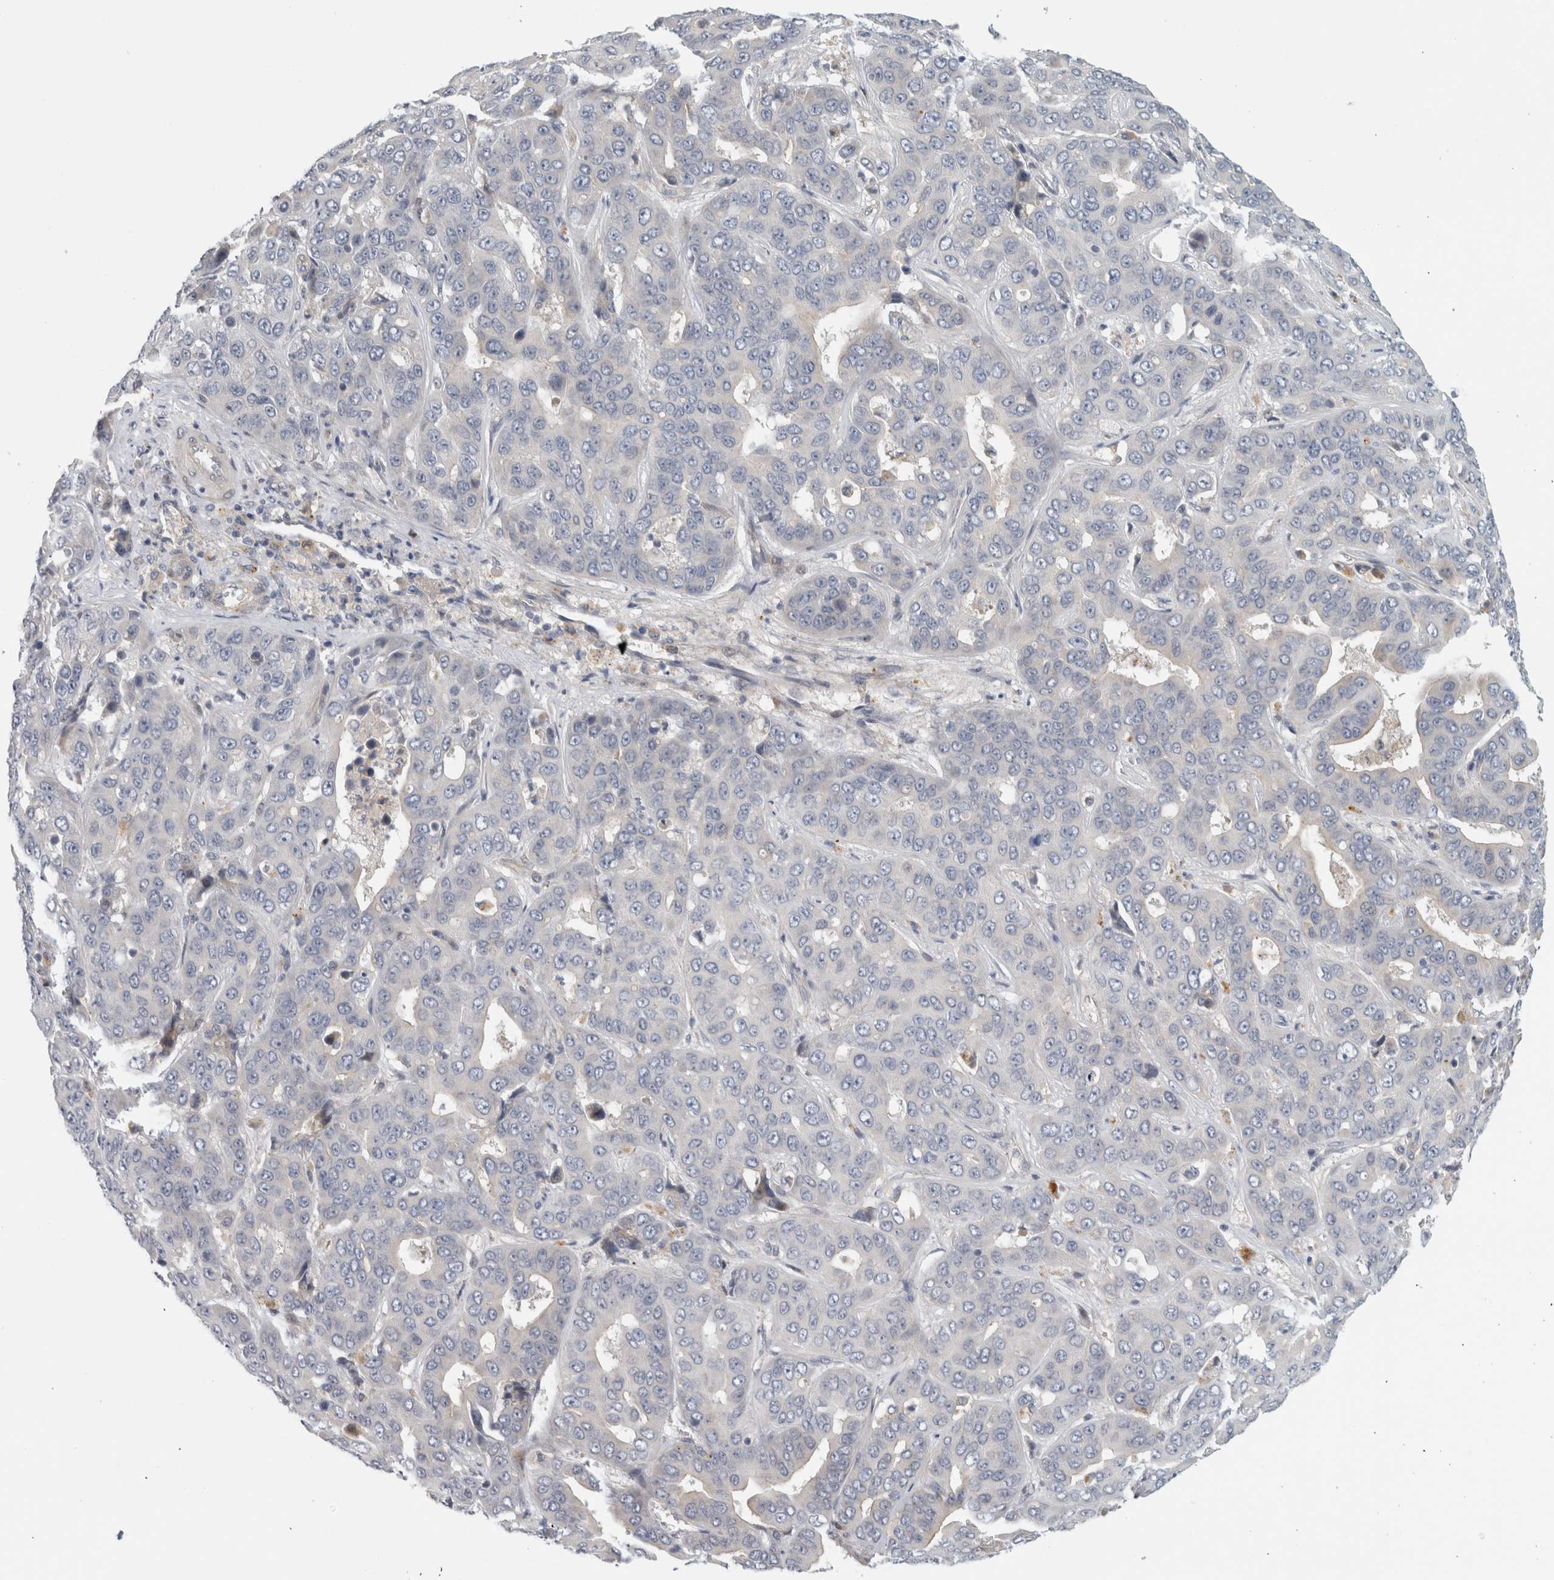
{"staining": {"intensity": "negative", "quantity": "none", "location": "none"}, "tissue": "liver cancer", "cell_type": "Tumor cells", "image_type": "cancer", "snomed": [{"axis": "morphology", "description": "Cholangiocarcinoma"}, {"axis": "topography", "description": "Liver"}], "caption": "Protein analysis of liver cholangiocarcinoma displays no significant staining in tumor cells. (Stains: DAB IHC with hematoxylin counter stain, Microscopy: brightfield microscopy at high magnification).", "gene": "ZNF804B", "patient": {"sex": "female", "age": 52}}